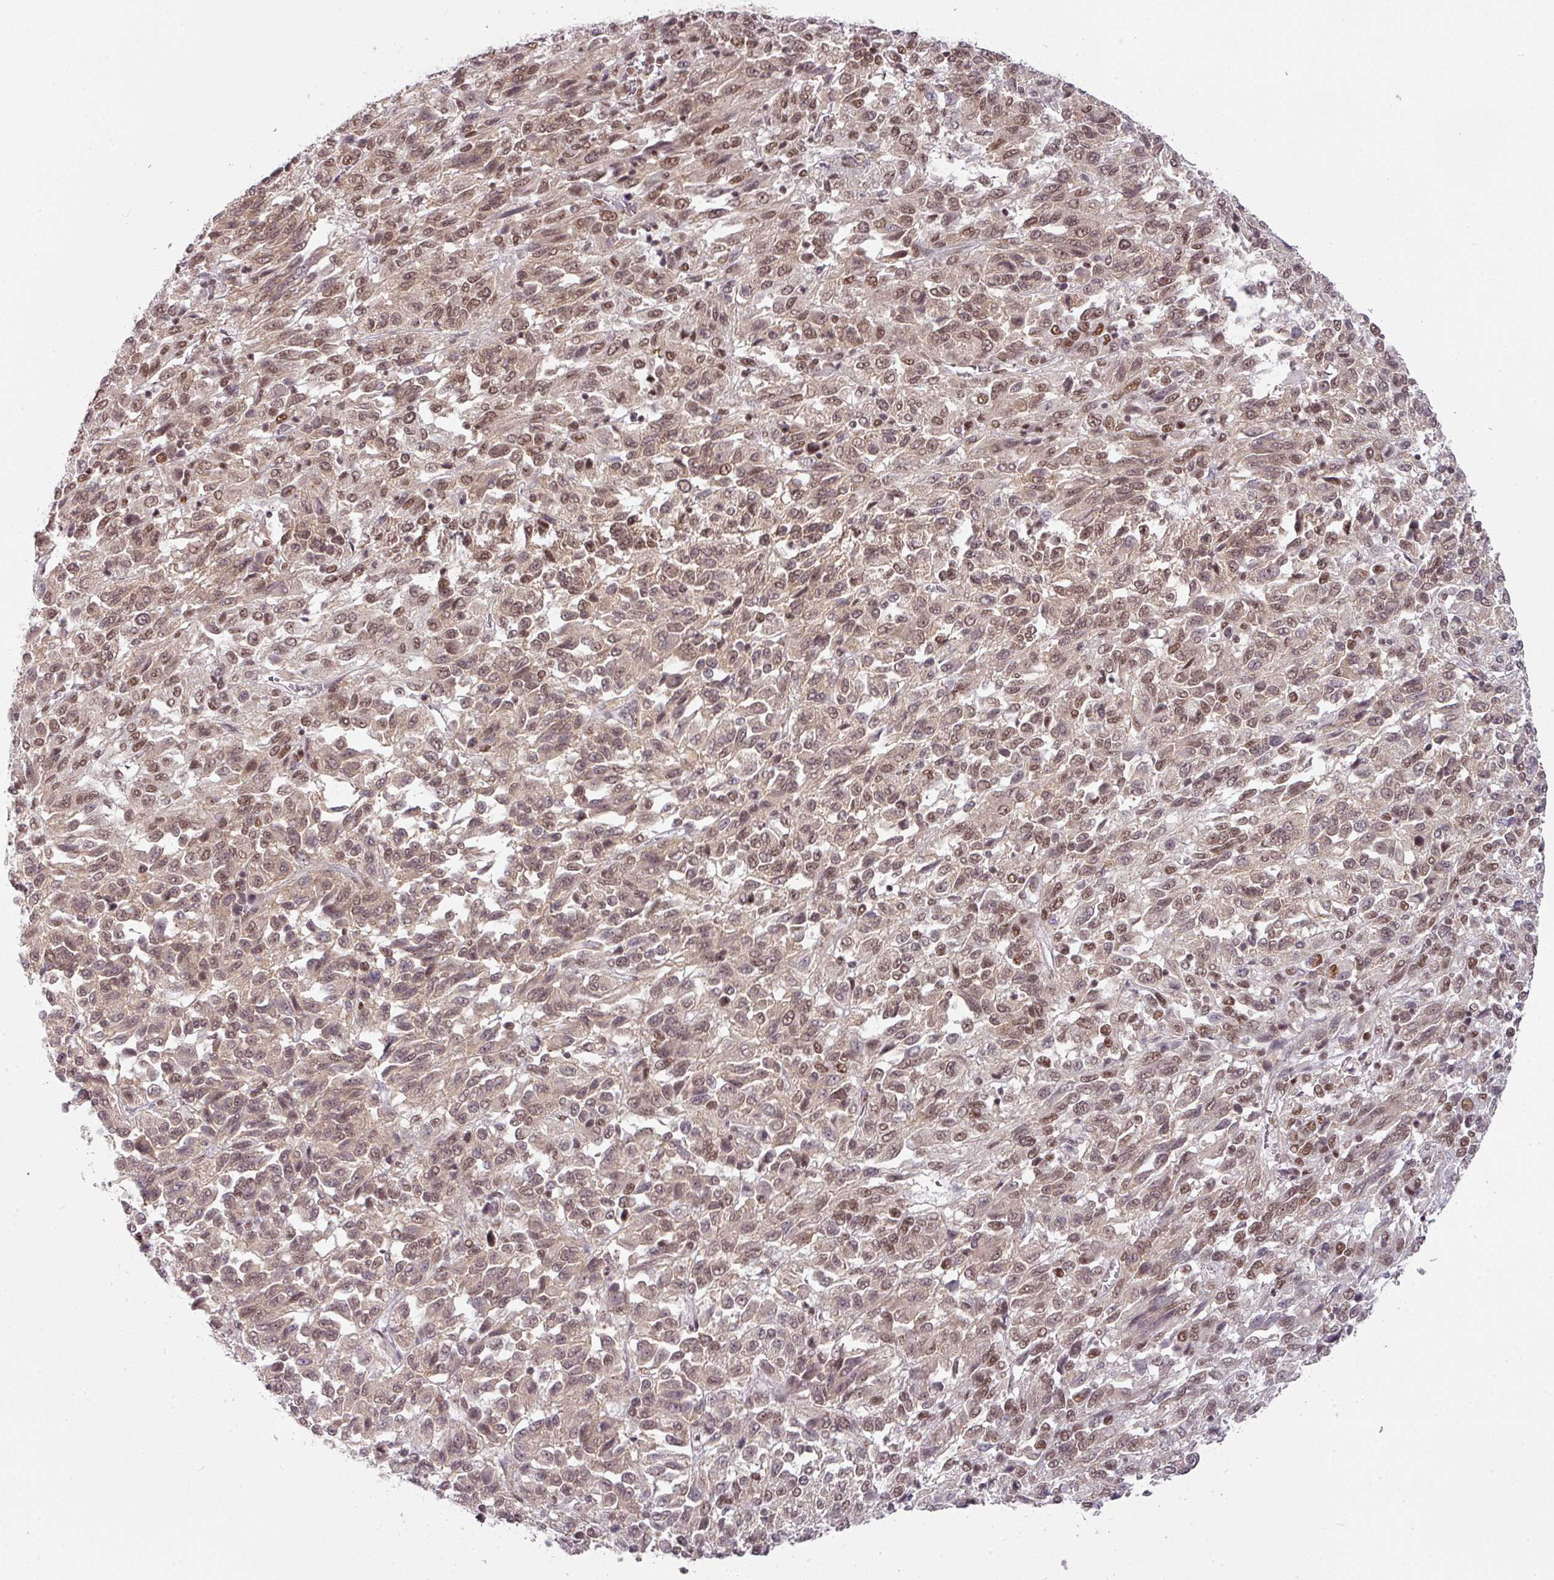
{"staining": {"intensity": "moderate", "quantity": "25%-75%", "location": "nuclear"}, "tissue": "melanoma", "cell_type": "Tumor cells", "image_type": "cancer", "snomed": [{"axis": "morphology", "description": "Malignant melanoma, Metastatic site"}, {"axis": "topography", "description": "Lung"}], "caption": "The histopathology image shows immunohistochemical staining of melanoma. There is moderate nuclear staining is present in about 25%-75% of tumor cells.", "gene": "NCOA5", "patient": {"sex": "male", "age": 64}}